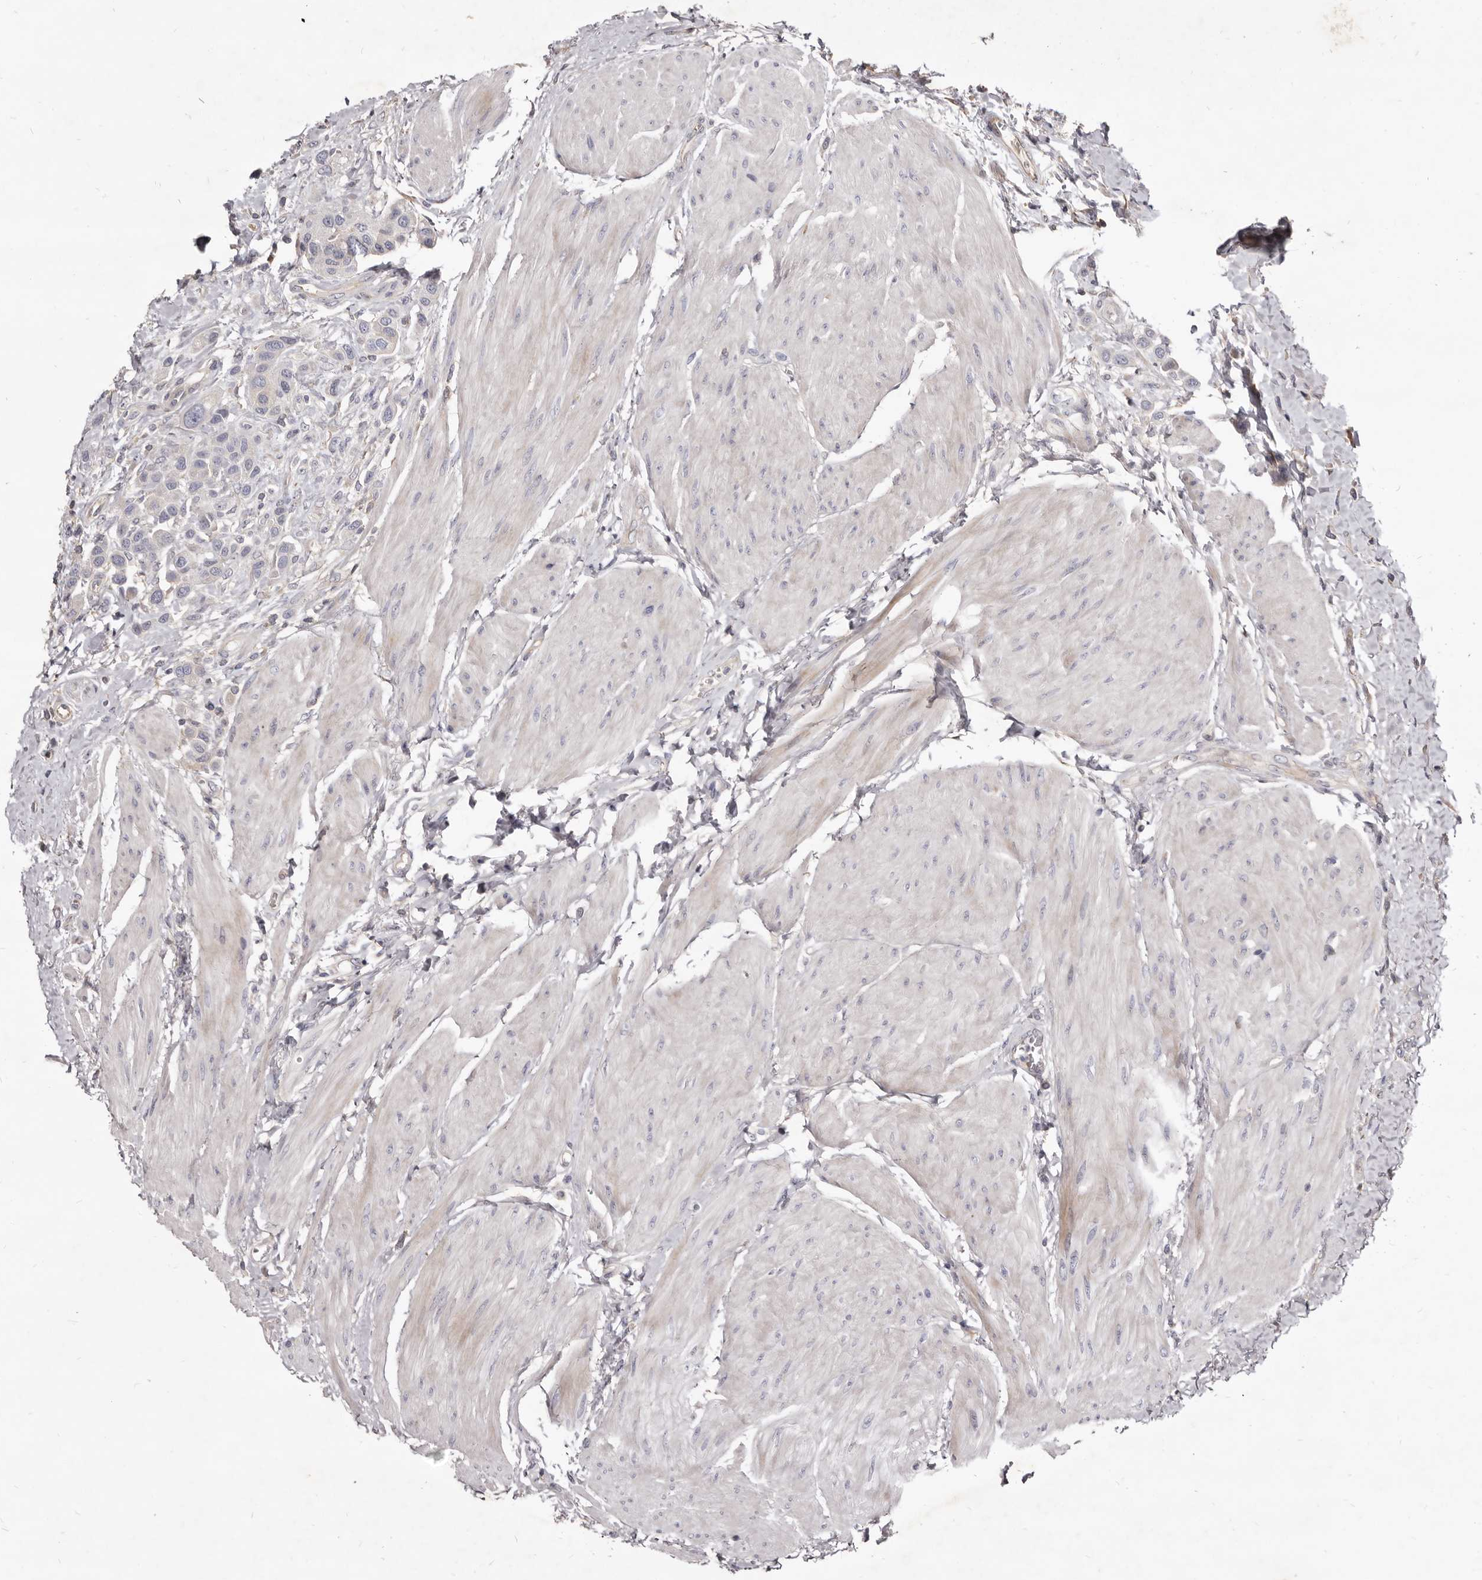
{"staining": {"intensity": "negative", "quantity": "none", "location": "none"}, "tissue": "urothelial cancer", "cell_type": "Tumor cells", "image_type": "cancer", "snomed": [{"axis": "morphology", "description": "Urothelial carcinoma, High grade"}, {"axis": "topography", "description": "Urinary bladder"}], "caption": "High power microscopy image of an IHC histopathology image of urothelial cancer, revealing no significant positivity in tumor cells. (Brightfield microscopy of DAB (3,3'-diaminobenzidine) immunohistochemistry at high magnification).", "gene": "FAS", "patient": {"sex": "male", "age": 50}}